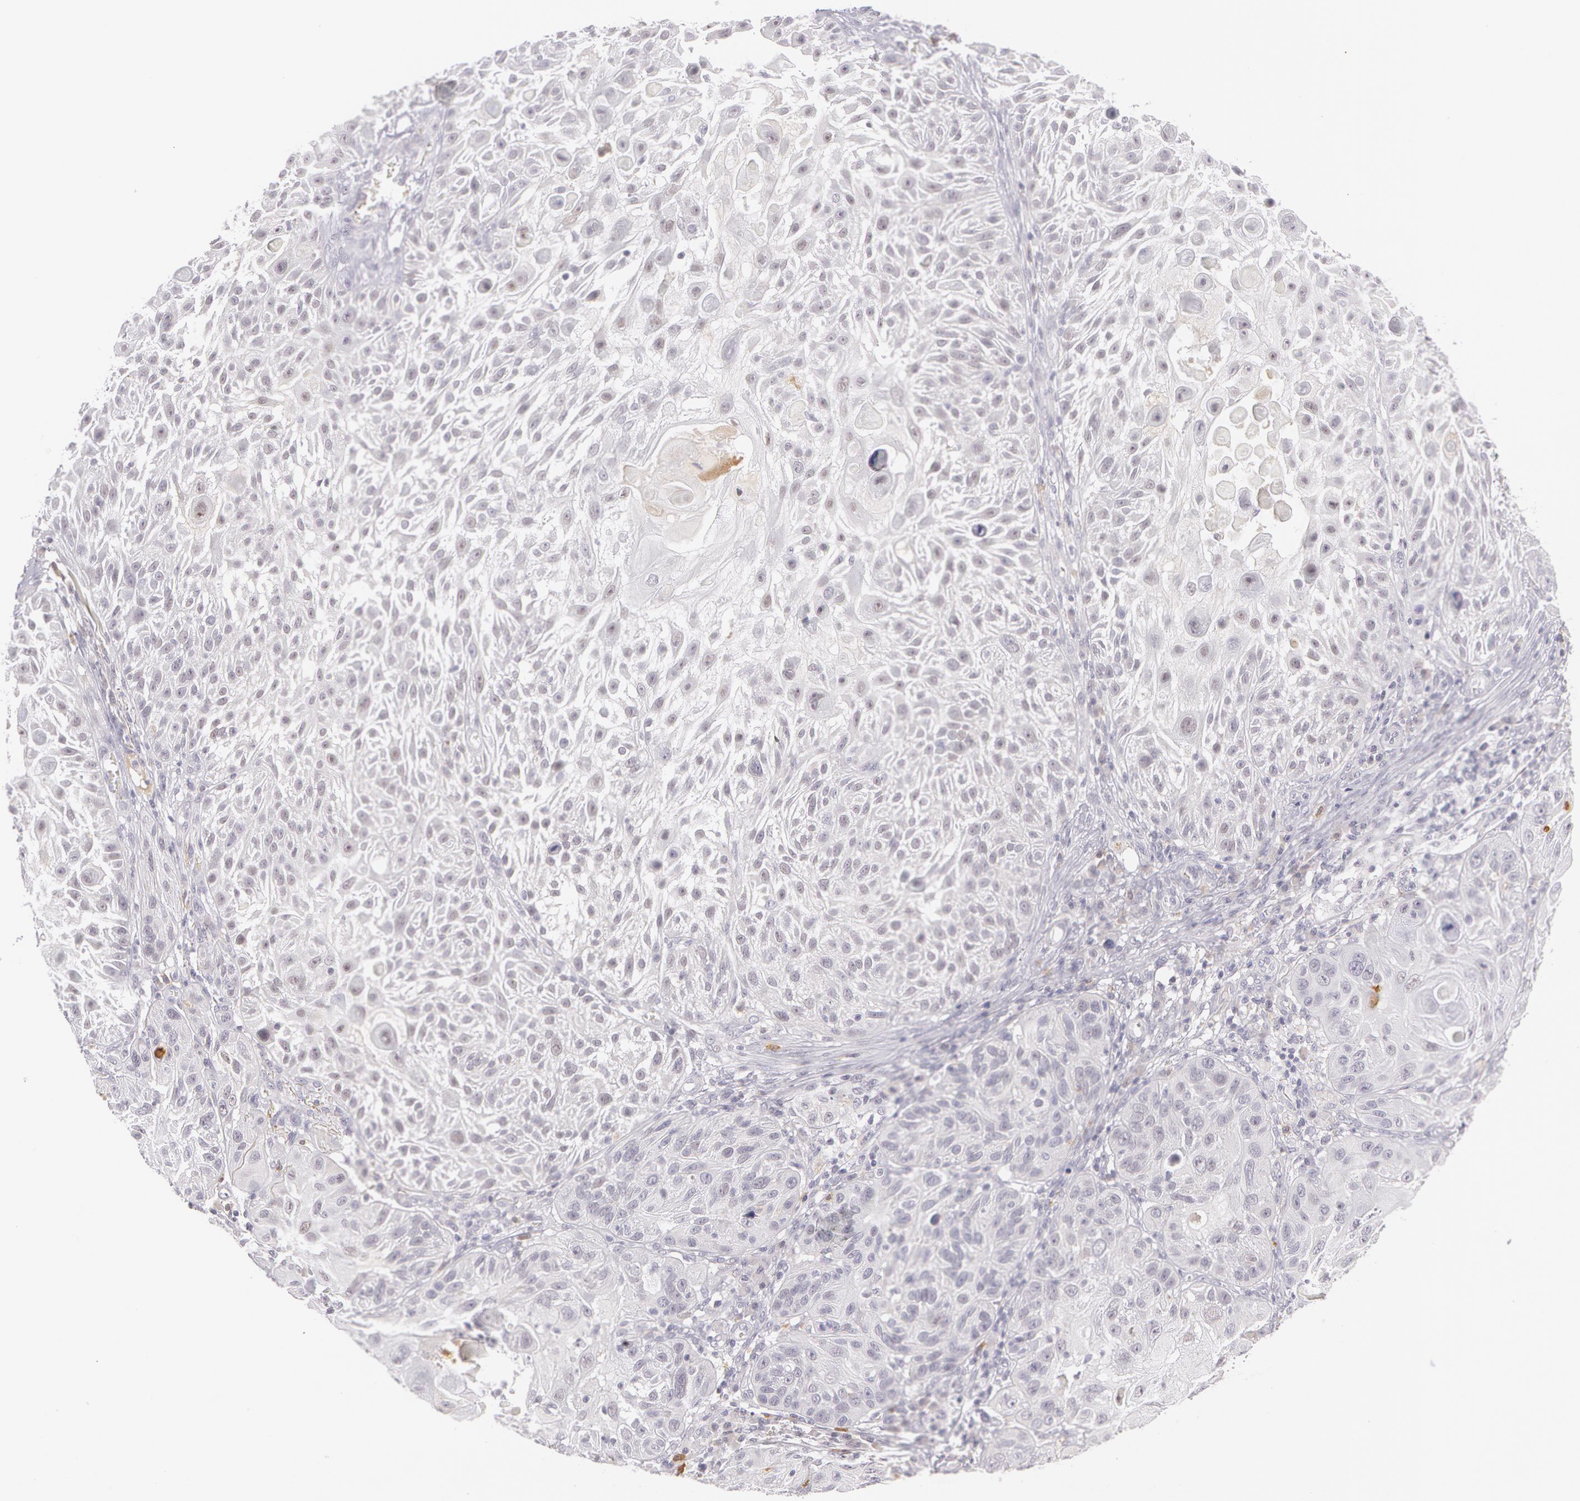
{"staining": {"intensity": "negative", "quantity": "none", "location": "none"}, "tissue": "skin cancer", "cell_type": "Tumor cells", "image_type": "cancer", "snomed": [{"axis": "morphology", "description": "Squamous cell carcinoma, NOS"}, {"axis": "topography", "description": "Skin"}], "caption": "An image of skin cancer stained for a protein exhibits no brown staining in tumor cells. (Immunohistochemistry, brightfield microscopy, high magnification).", "gene": "LBP", "patient": {"sex": "female", "age": 89}}